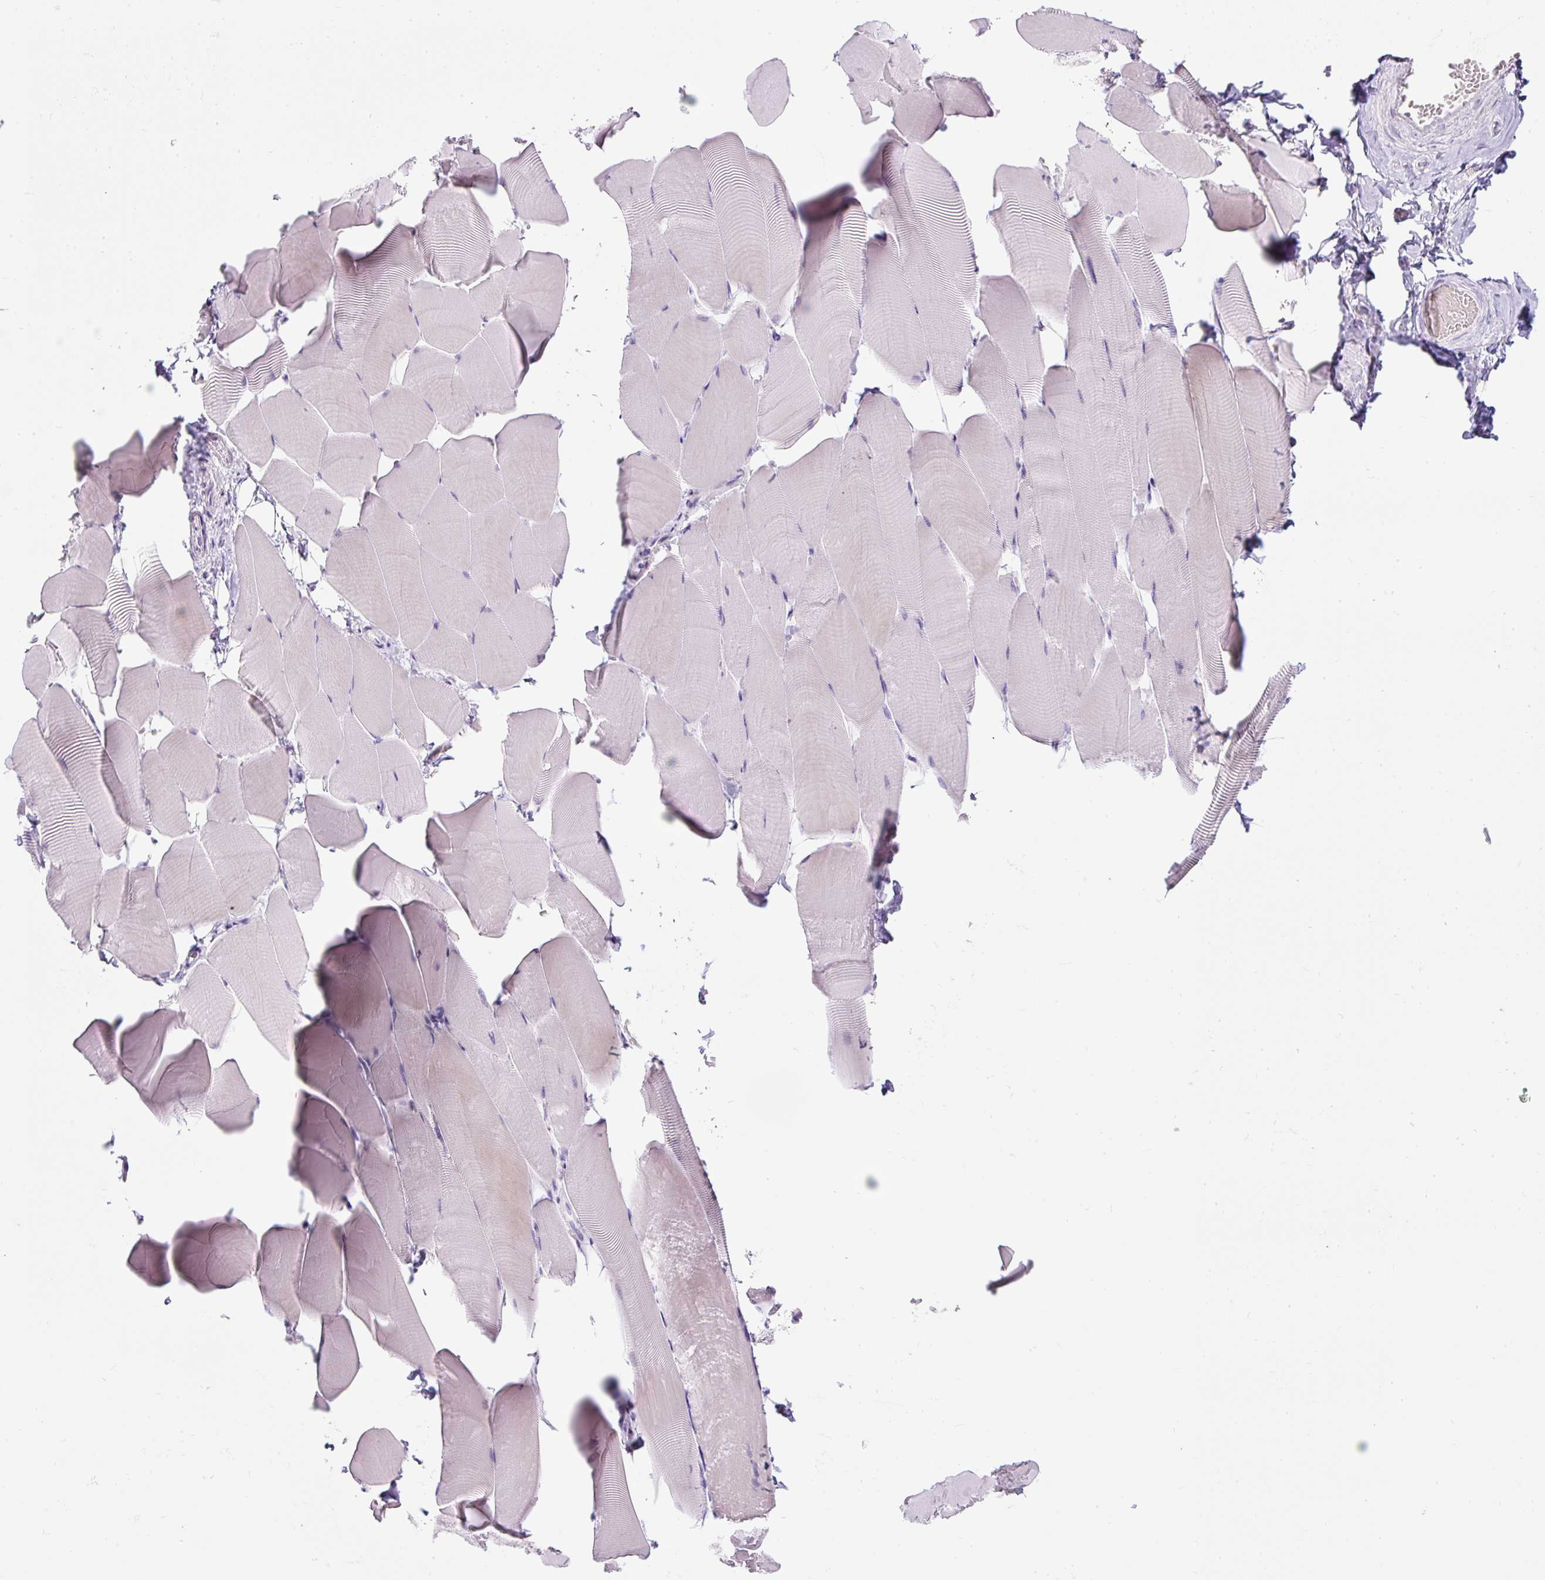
{"staining": {"intensity": "weak", "quantity": "<25%", "location": "cytoplasmic/membranous"}, "tissue": "skeletal muscle", "cell_type": "Myocytes", "image_type": "normal", "snomed": [{"axis": "morphology", "description": "Normal tissue, NOS"}, {"axis": "topography", "description": "Skeletal muscle"}], "caption": "Protein analysis of normal skeletal muscle displays no significant positivity in myocytes. The staining was performed using DAB (3,3'-diaminobenzidine) to visualize the protein expression in brown, while the nuclei were stained in blue with hematoxylin (Magnification: 20x).", "gene": "FGFBP3", "patient": {"sex": "male", "age": 25}}